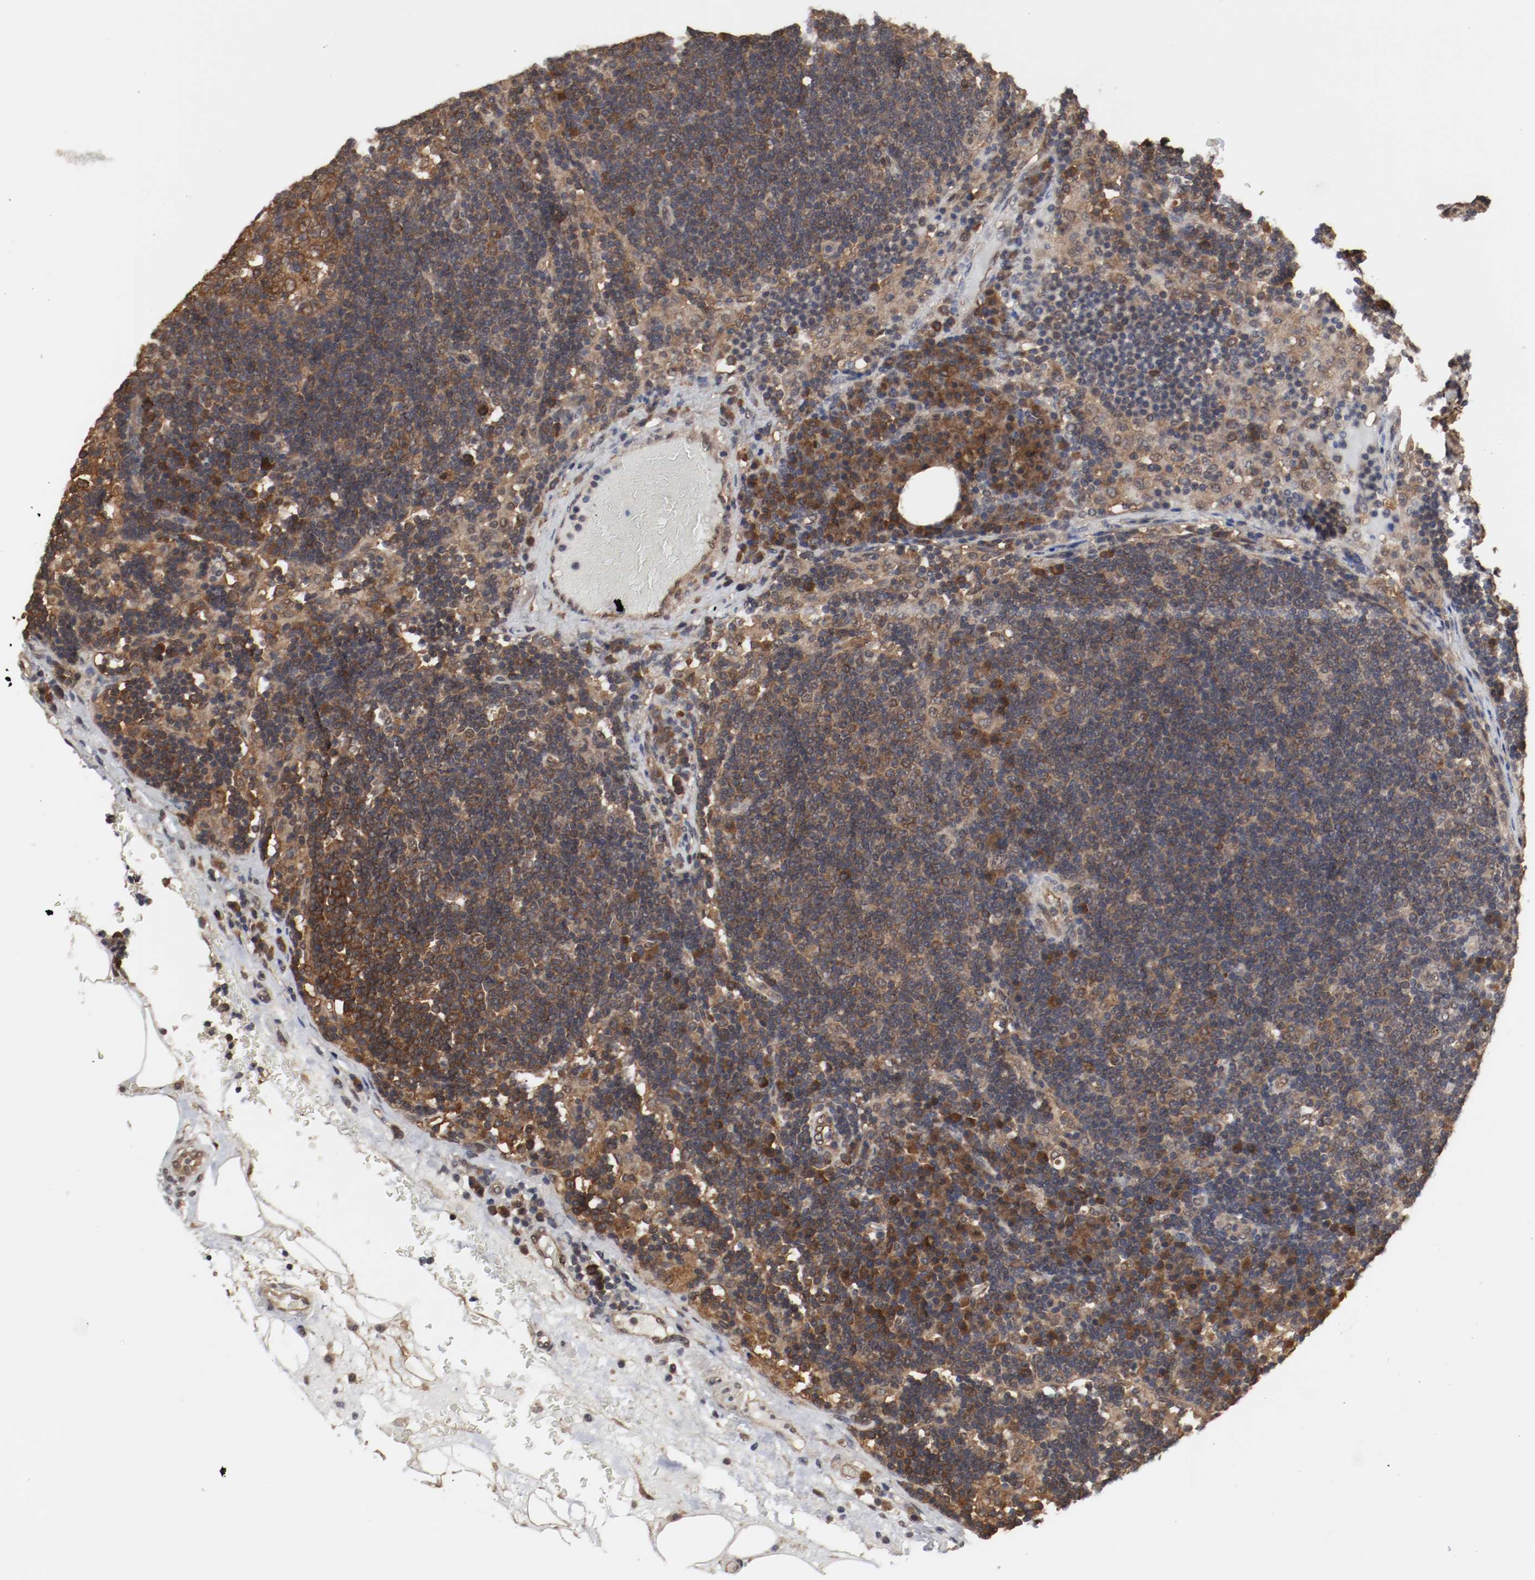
{"staining": {"intensity": "moderate", "quantity": ">75%", "location": "cytoplasmic/membranous,nuclear"}, "tissue": "lymph node", "cell_type": "Germinal center cells", "image_type": "normal", "snomed": [{"axis": "morphology", "description": "Normal tissue, NOS"}, {"axis": "morphology", "description": "Squamous cell carcinoma, metastatic, NOS"}, {"axis": "topography", "description": "Lymph node"}], "caption": "This is an image of immunohistochemistry staining of normal lymph node, which shows moderate staining in the cytoplasmic/membranous,nuclear of germinal center cells.", "gene": "AFG3L2", "patient": {"sex": "female", "age": 53}}